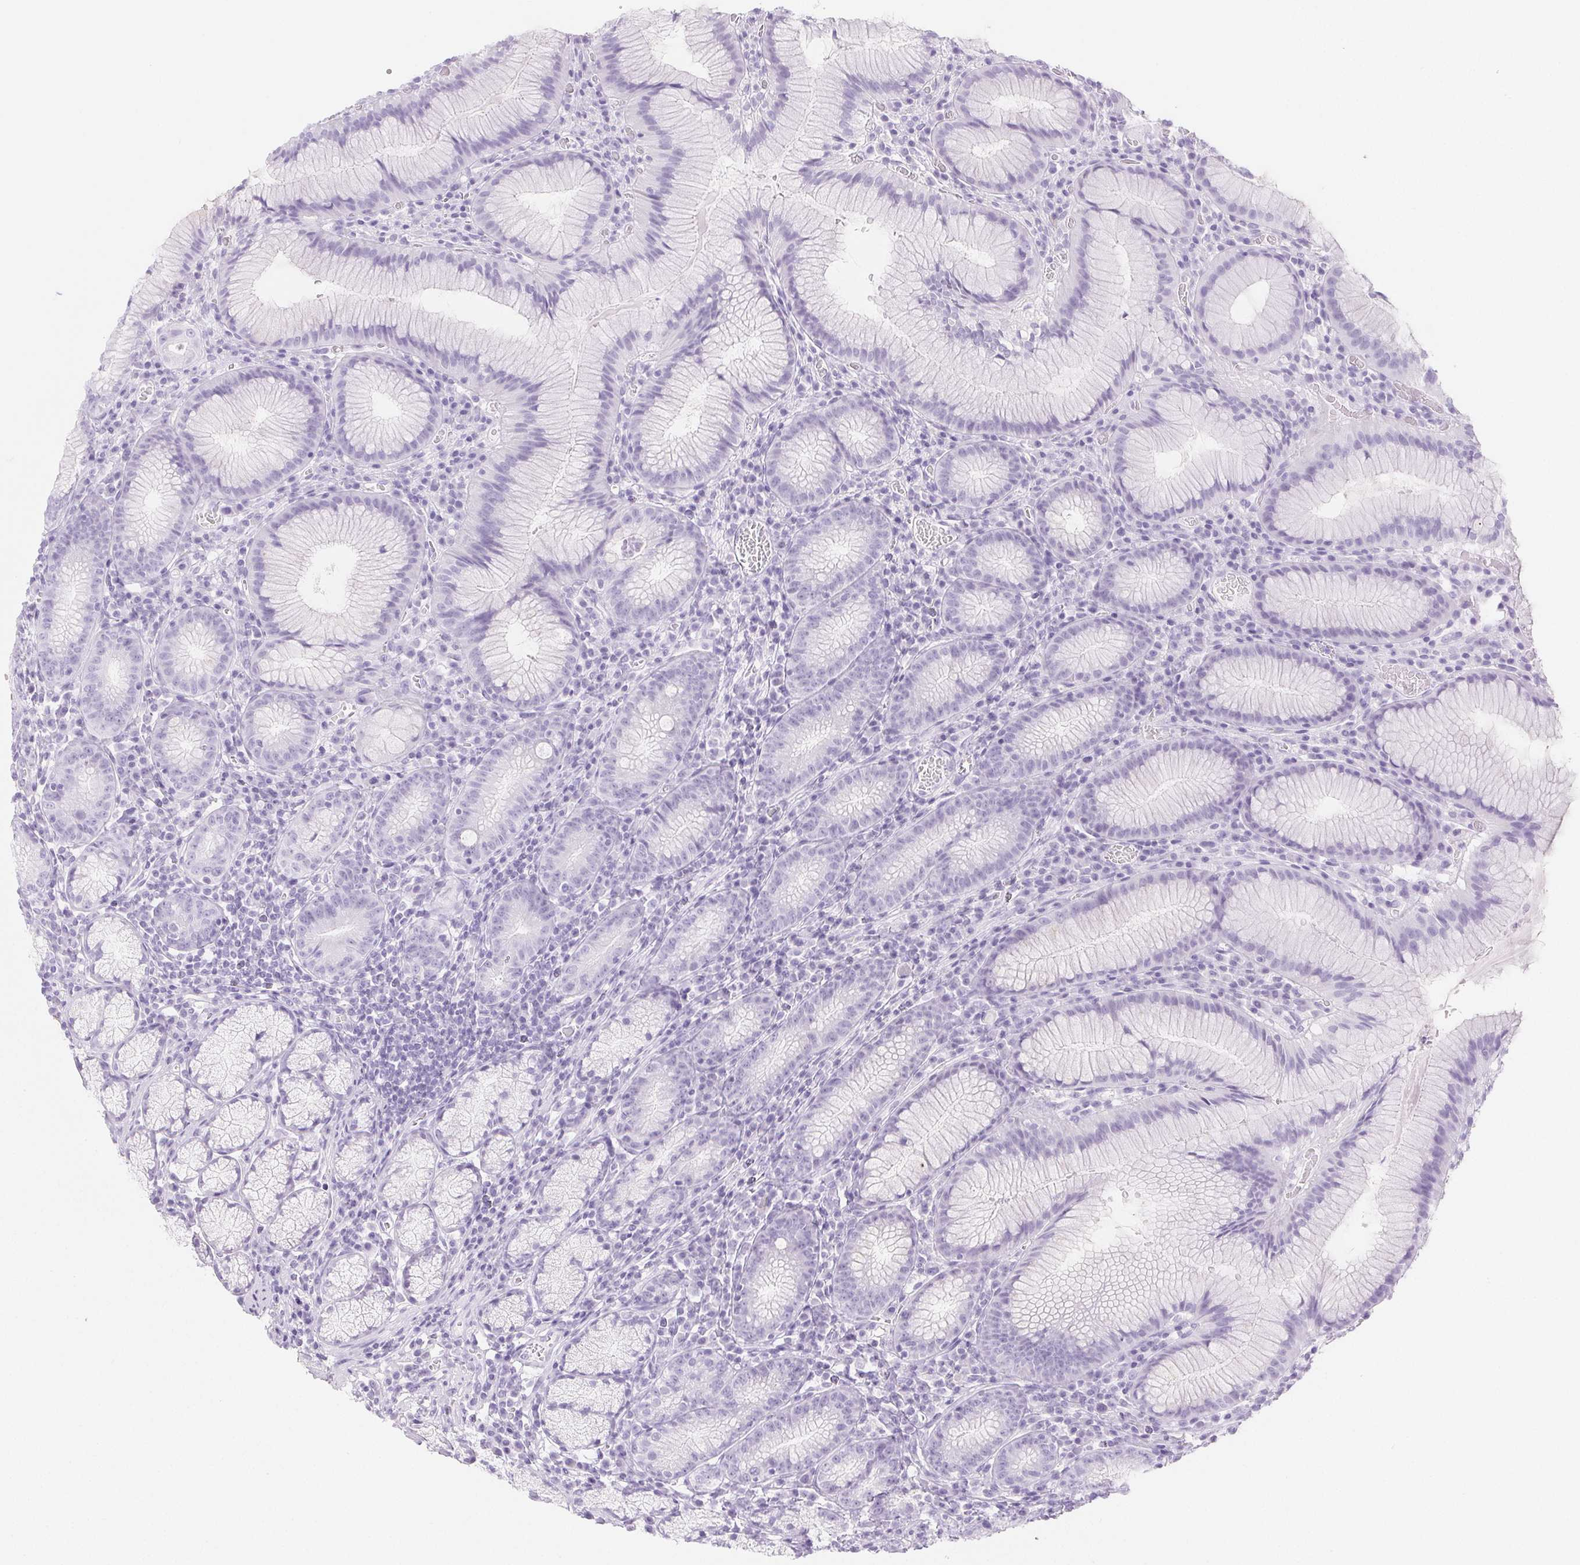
{"staining": {"intensity": "negative", "quantity": "none", "location": "none"}, "tissue": "stomach", "cell_type": "Glandular cells", "image_type": "normal", "snomed": [{"axis": "morphology", "description": "Normal tissue, NOS"}, {"axis": "topography", "description": "Stomach"}], "caption": "Glandular cells are negative for protein expression in normal human stomach.", "gene": "SPRR3", "patient": {"sex": "male", "age": 55}}